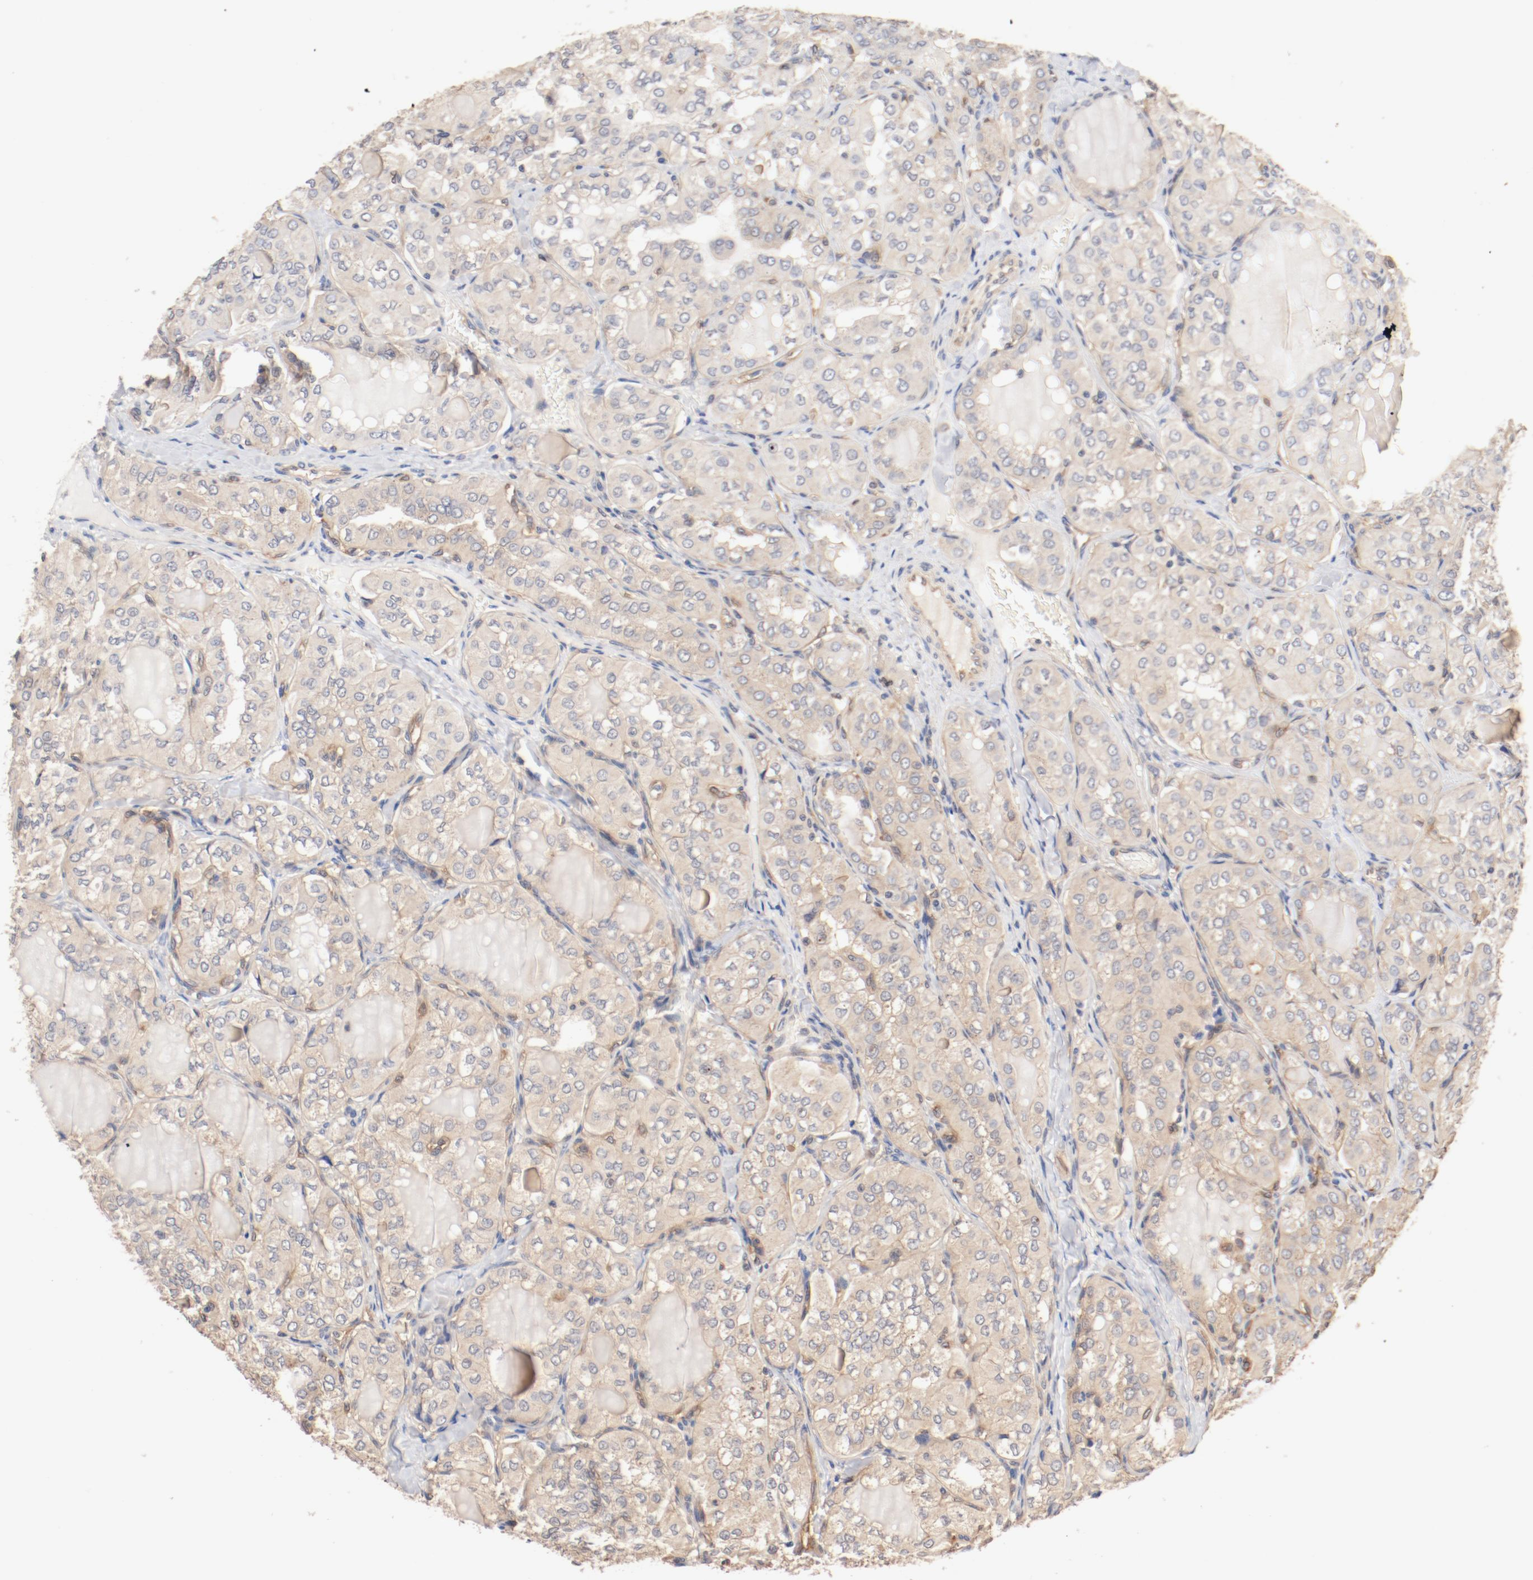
{"staining": {"intensity": "weak", "quantity": ">75%", "location": "cytoplasmic/membranous"}, "tissue": "thyroid cancer", "cell_type": "Tumor cells", "image_type": "cancer", "snomed": [{"axis": "morphology", "description": "Papillary adenocarcinoma, NOS"}, {"axis": "topography", "description": "Thyroid gland"}], "caption": "A histopathology image of human thyroid cancer stained for a protein reveals weak cytoplasmic/membranous brown staining in tumor cells. Ihc stains the protein of interest in brown and the nuclei are stained blue.", "gene": "UBE2J1", "patient": {"sex": "male", "age": 20}}